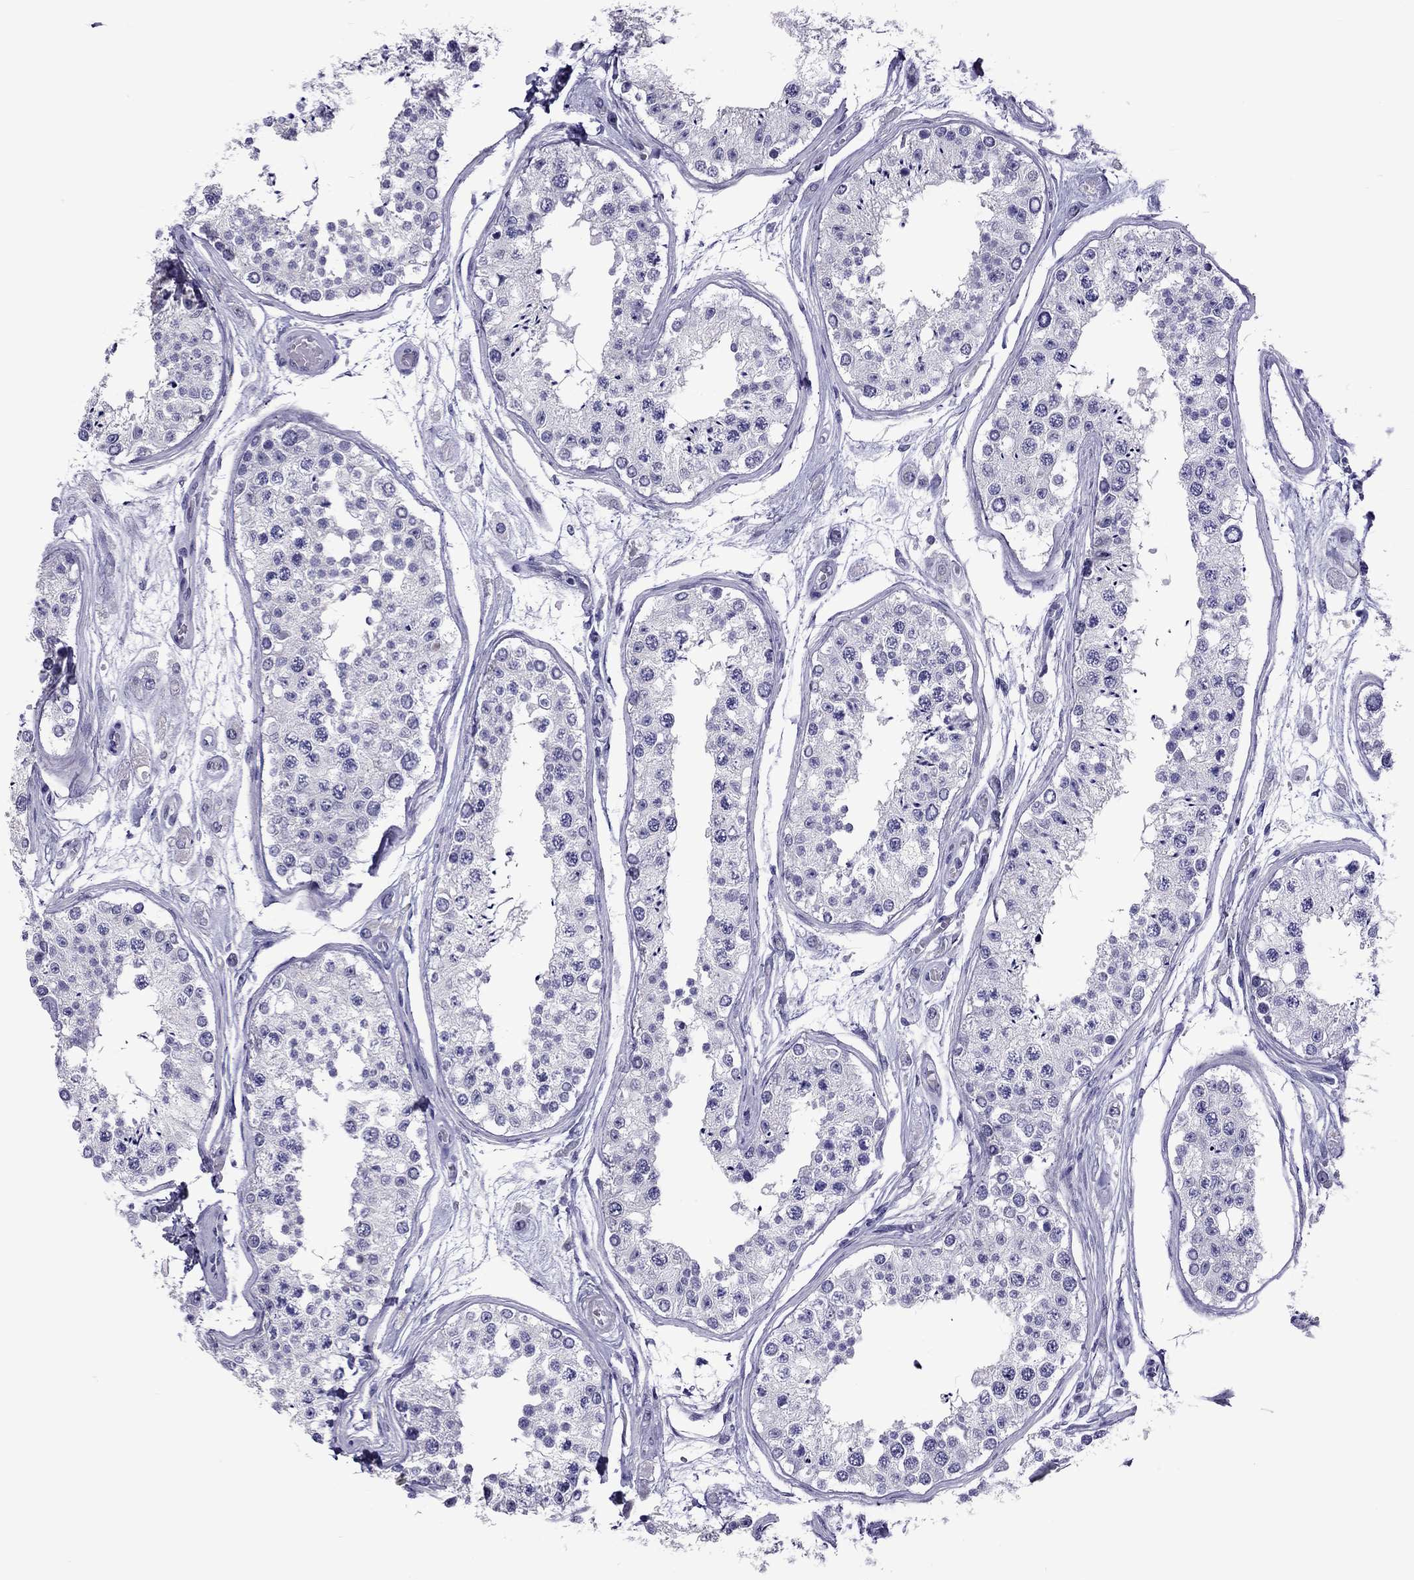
{"staining": {"intensity": "negative", "quantity": "none", "location": "none"}, "tissue": "testis", "cell_type": "Cells in seminiferous ducts", "image_type": "normal", "snomed": [{"axis": "morphology", "description": "Normal tissue, NOS"}, {"axis": "topography", "description": "Testis"}], "caption": "Immunohistochemistry photomicrograph of normal human testis stained for a protein (brown), which reveals no positivity in cells in seminiferous ducts. (Stains: DAB (3,3'-diaminobenzidine) IHC with hematoxylin counter stain, Microscopy: brightfield microscopy at high magnification).", "gene": "CCL27", "patient": {"sex": "male", "age": 25}}